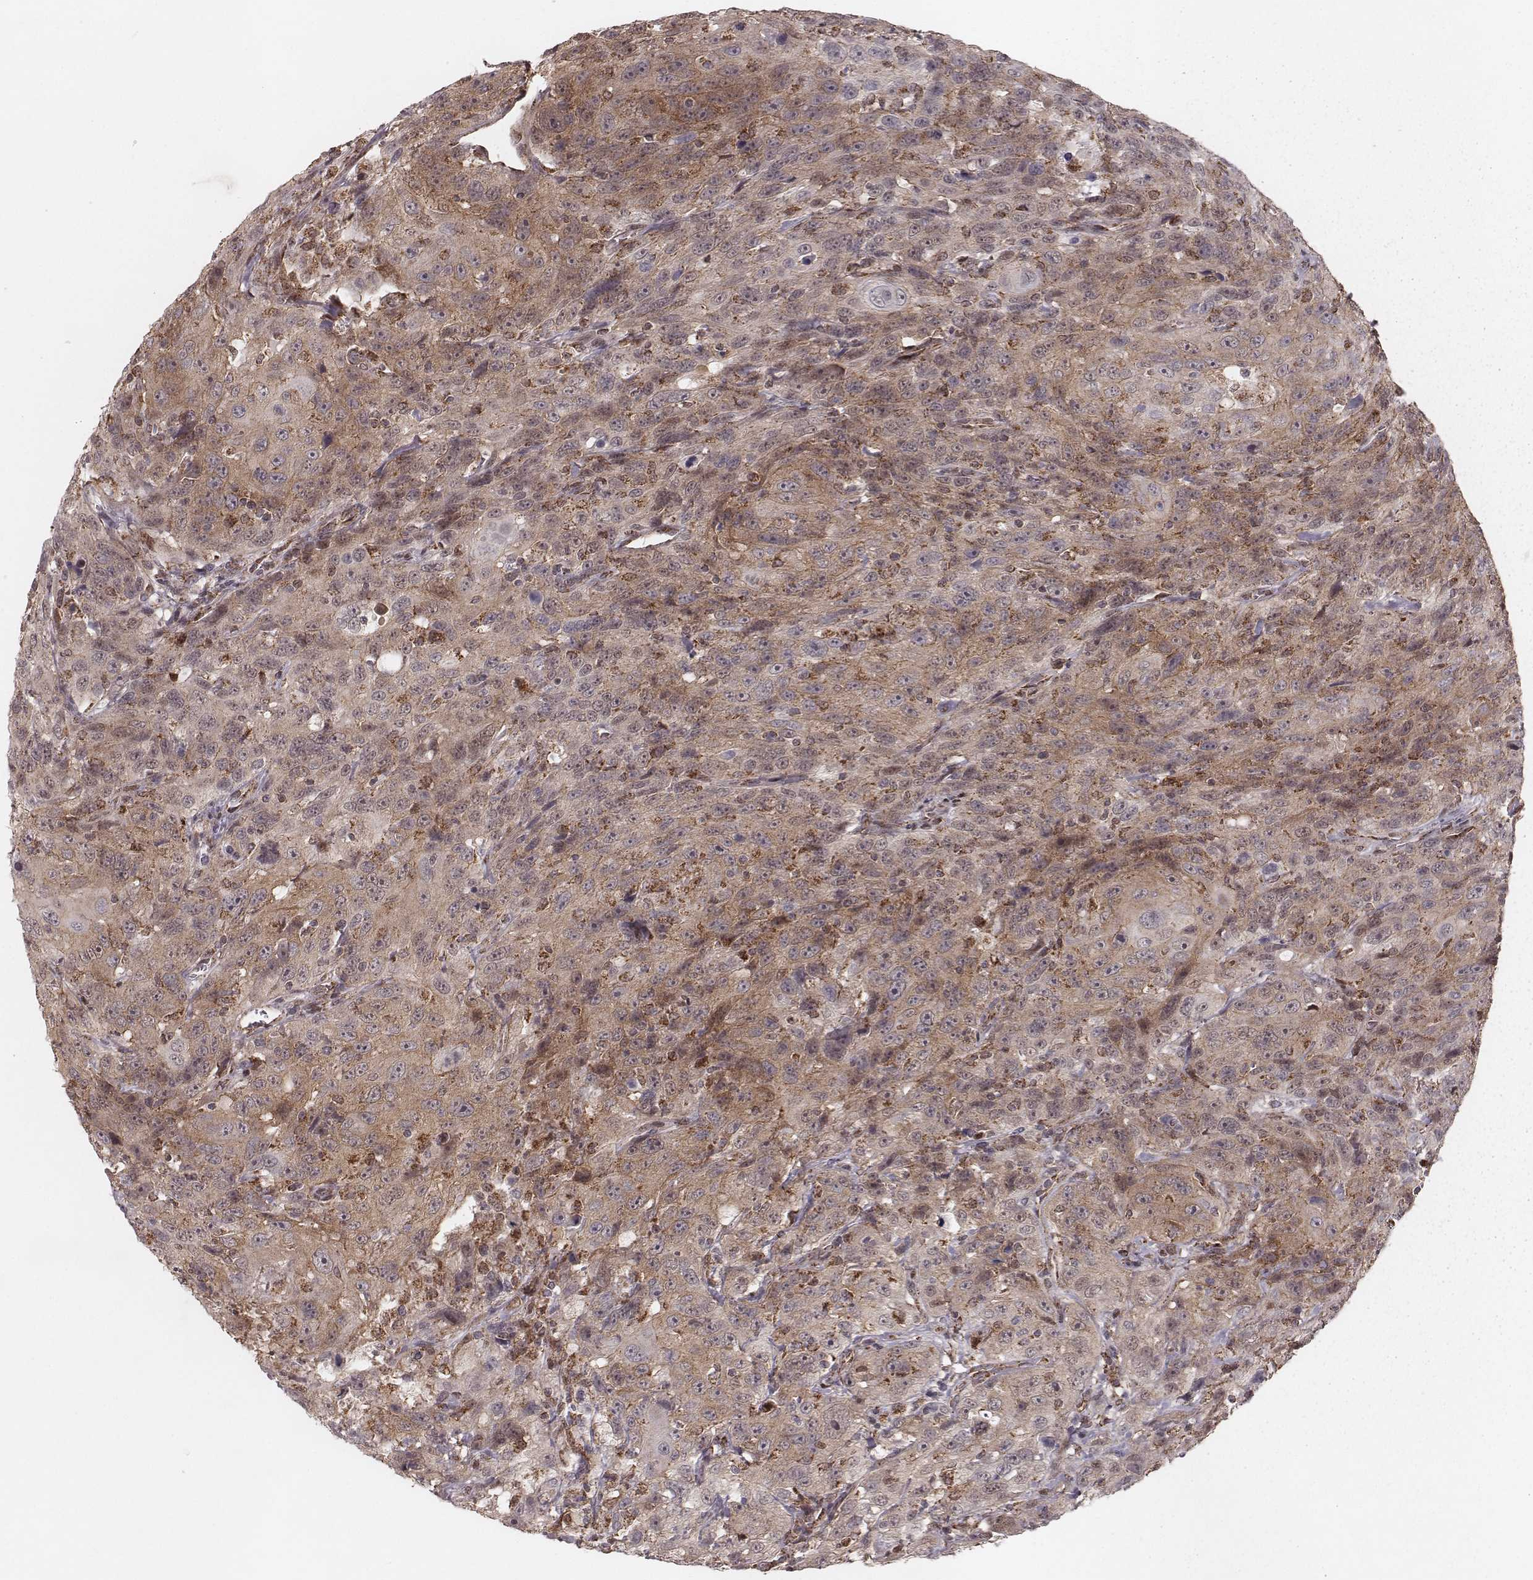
{"staining": {"intensity": "weak", "quantity": ">75%", "location": "cytoplasmic/membranous"}, "tissue": "urothelial cancer", "cell_type": "Tumor cells", "image_type": "cancer", "snomed": [{"axis": "morphology", "description": "Urothelial carcinoma, NOS"}, {"axis": "morphology", "description": "Urothelial carcinoma, High grade"}, {"axis": "topography", "description": "Urinary bladder"}], "caption": "Human transitional cell carcinoma stained with a brown dye shows weak cytoplasmic/membranous positive expression in about >75% of tumor cells.", "gene": "NDUFA7", "patient": {"sex": "female", "age": 73}}